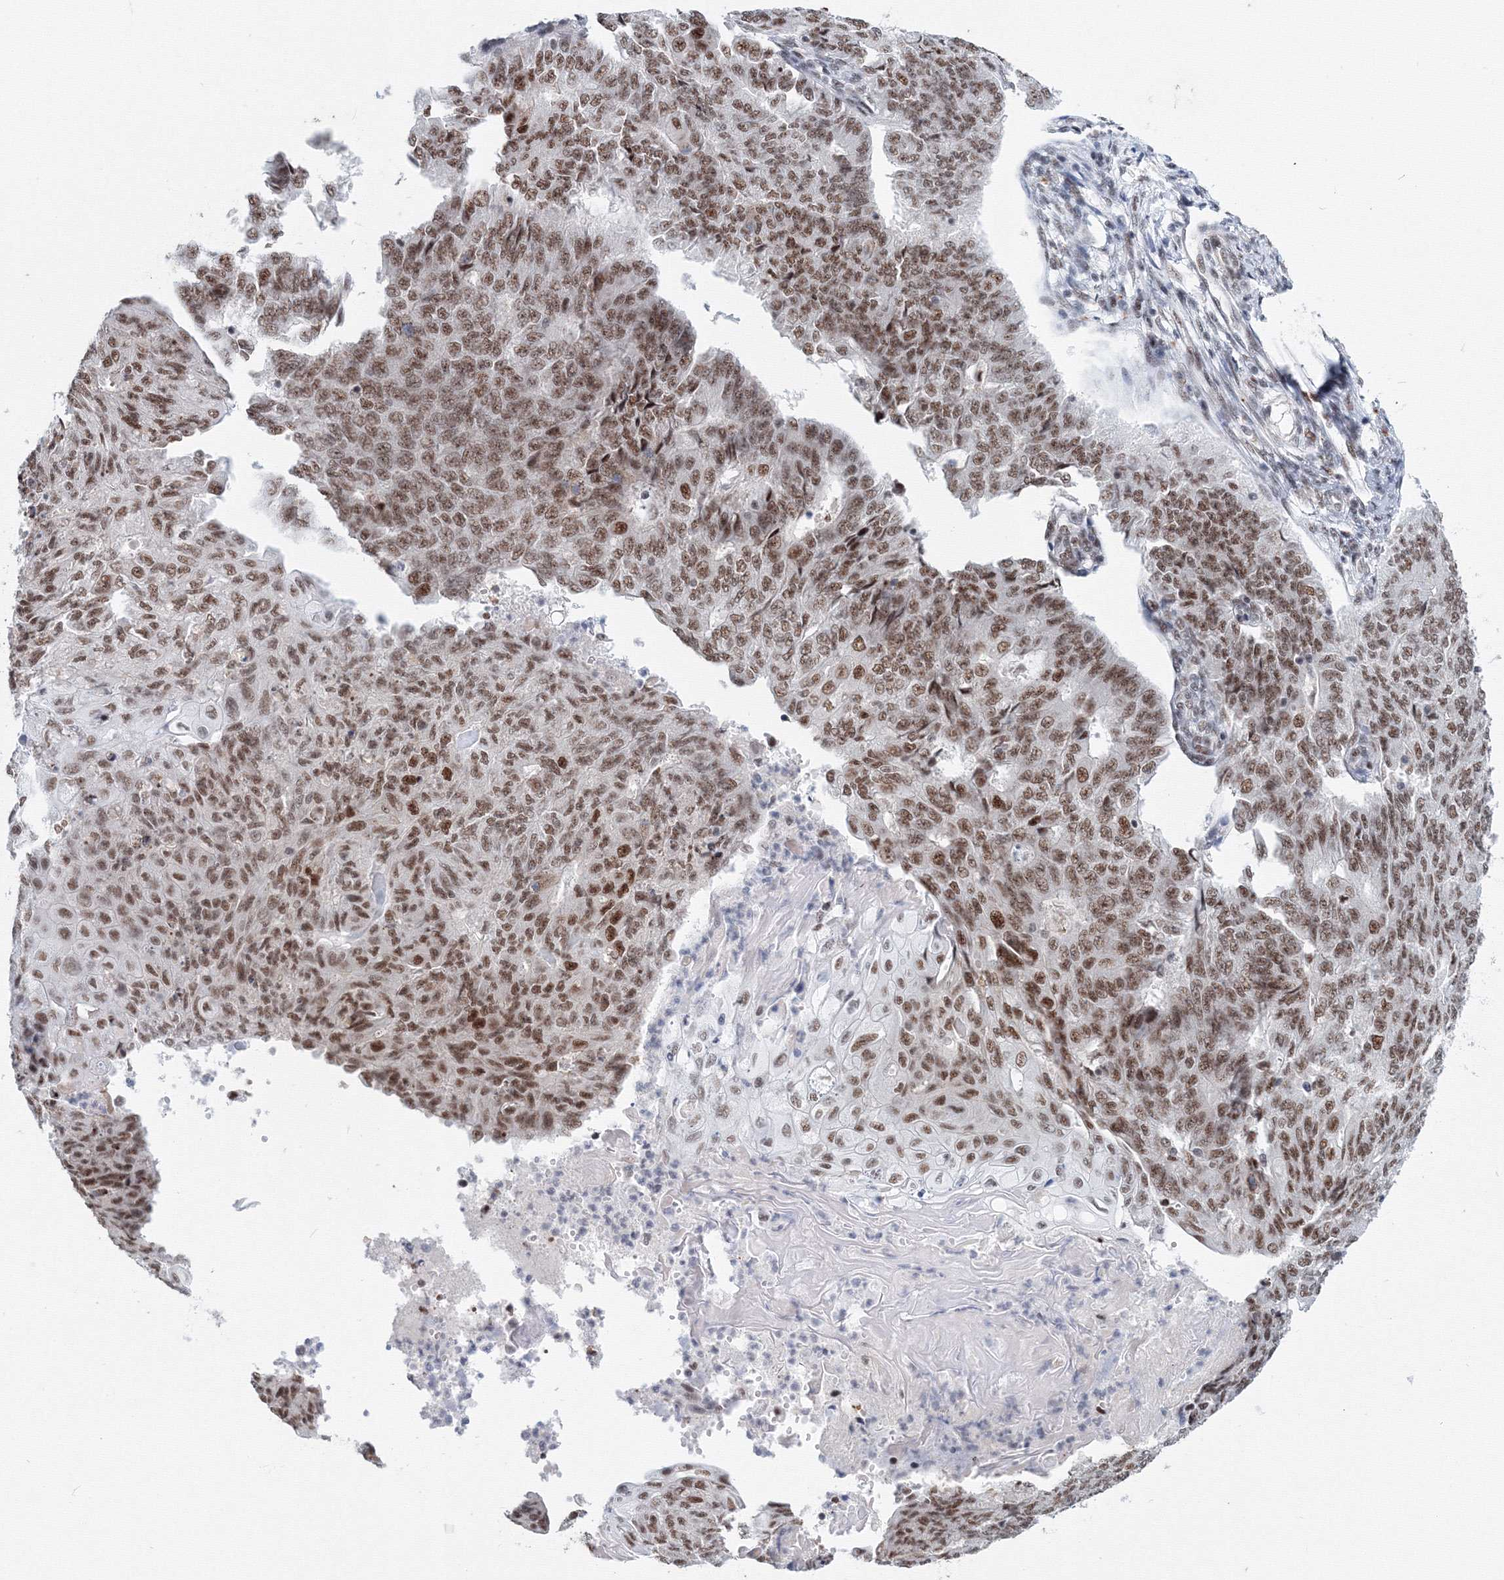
{"staining": {"intensity": "moderate", "quantity": ">75%", "location": "nuclear"}, "tissue": "endometrial cancer", "cell_type": "Tumor cells", "image_type": "cancer", "snomed": [{"axis": "morphology", "description": "Adenocarcinoma, NOS"}, {"axis": "topography", "description": "Endometrium"}], "caption": "Approximately >75% of tumor cells in human endometrial cancer (adenocarcinoma) reveal moderate nuclear protein positivity as visualized by brown immunohistochemical staining.", "gene": "SF3B6", "patient": {"sex": "female", "age": 32}}